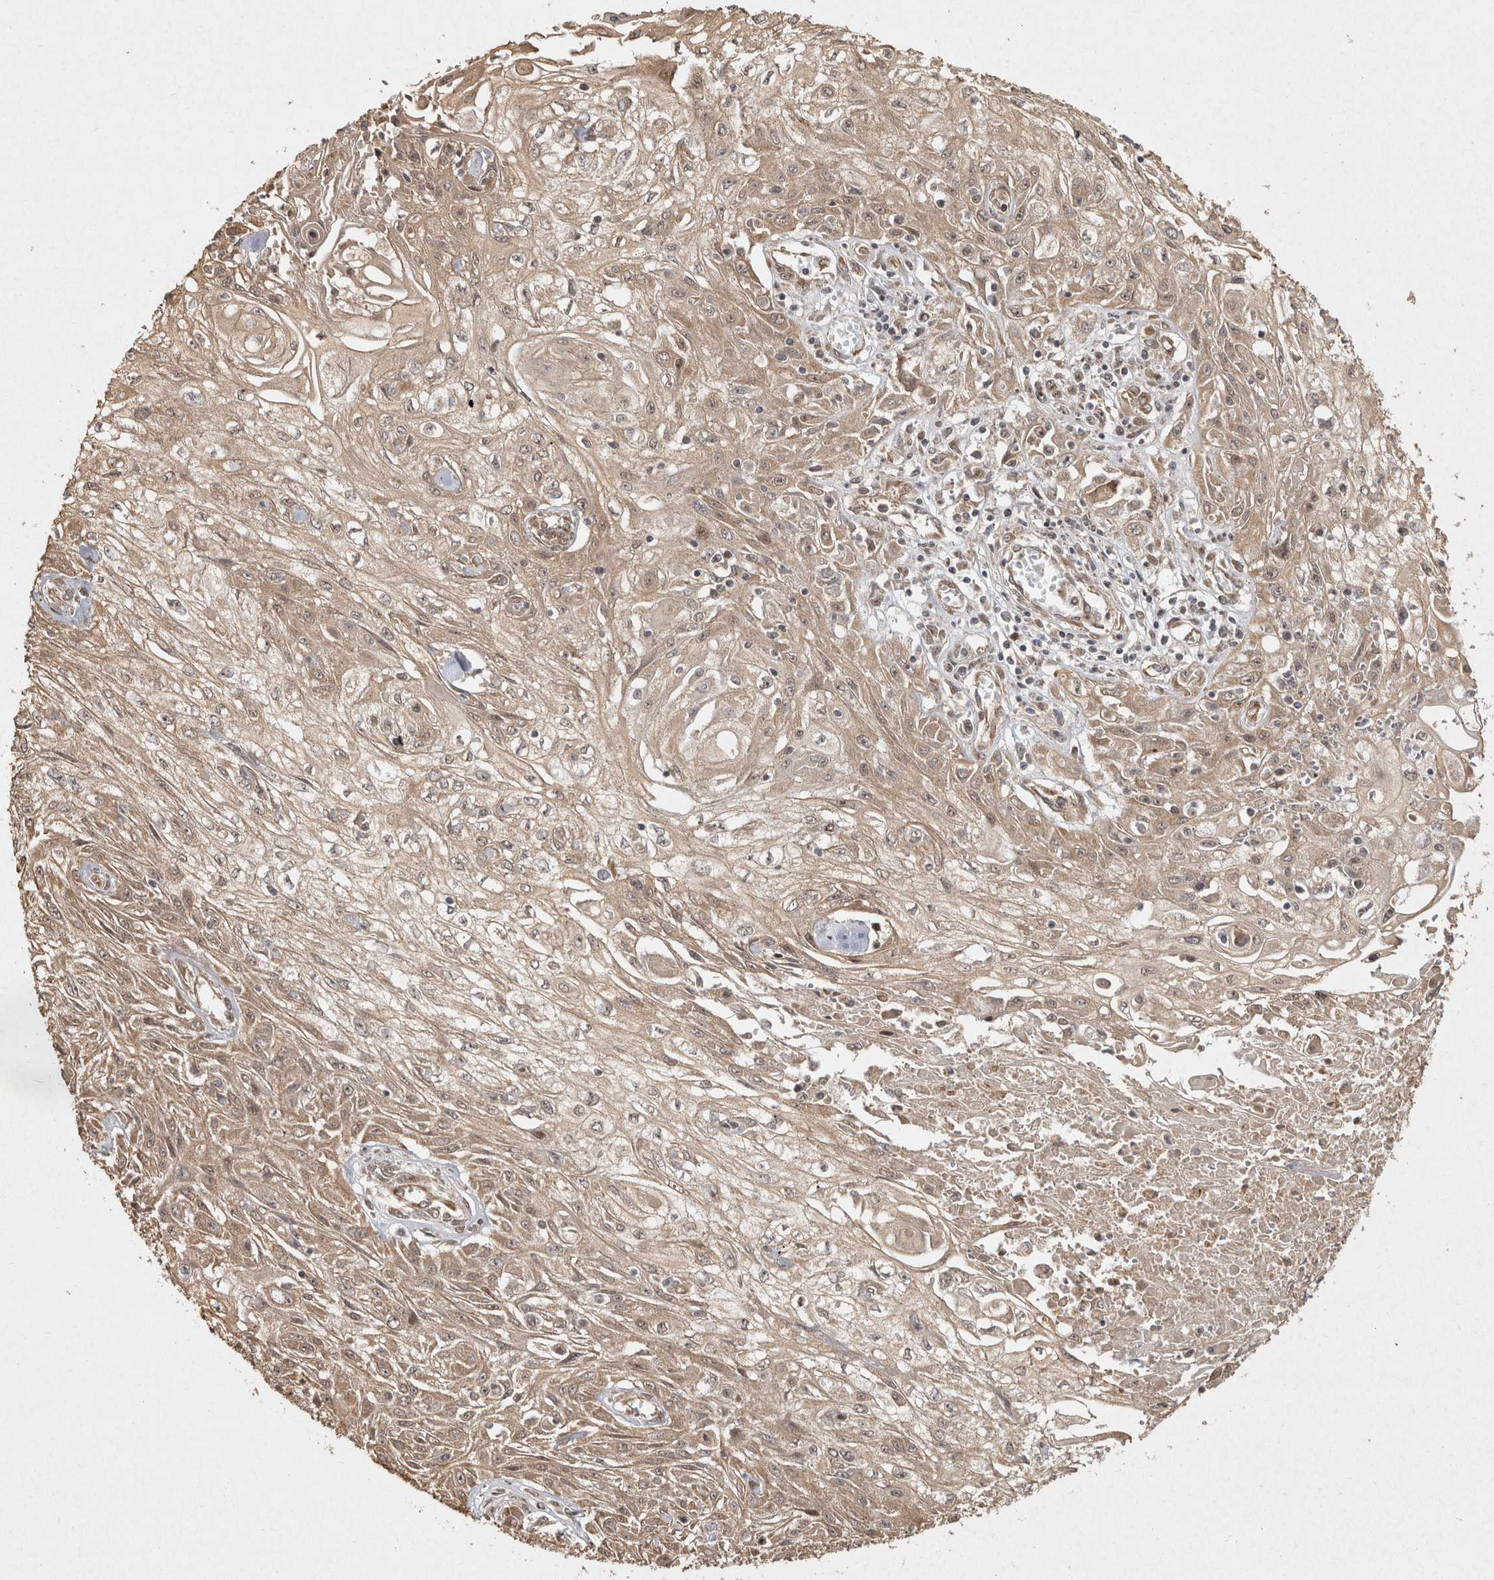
{"staining": {"intensity": "weak", "quantity": ">75%", "location": "cytoplasmic/membranous"}, "tissue": "skin cancer", "cell_type": "Tumor cells", "image_type": "cancer", "snomed": [{"axis": "morphology", "description": "Squamous cell carcinoma, NOS"}, {"axis": "morphology", "description": "Squamous cell carcinoma, metastatic, NOS"}, {"axis": "topography", "description": "Skin"}, {"axis": "topography", "description": "Lymph node"}], "caption": "Skin cancer tissue displays weak cytoplasmic/membranous positivity in approximately >75% of tumor cells, visualized by immunohistochemistry.", "gene": "CAMSAP2", "patient": {"sex": "male", "age": 75}}